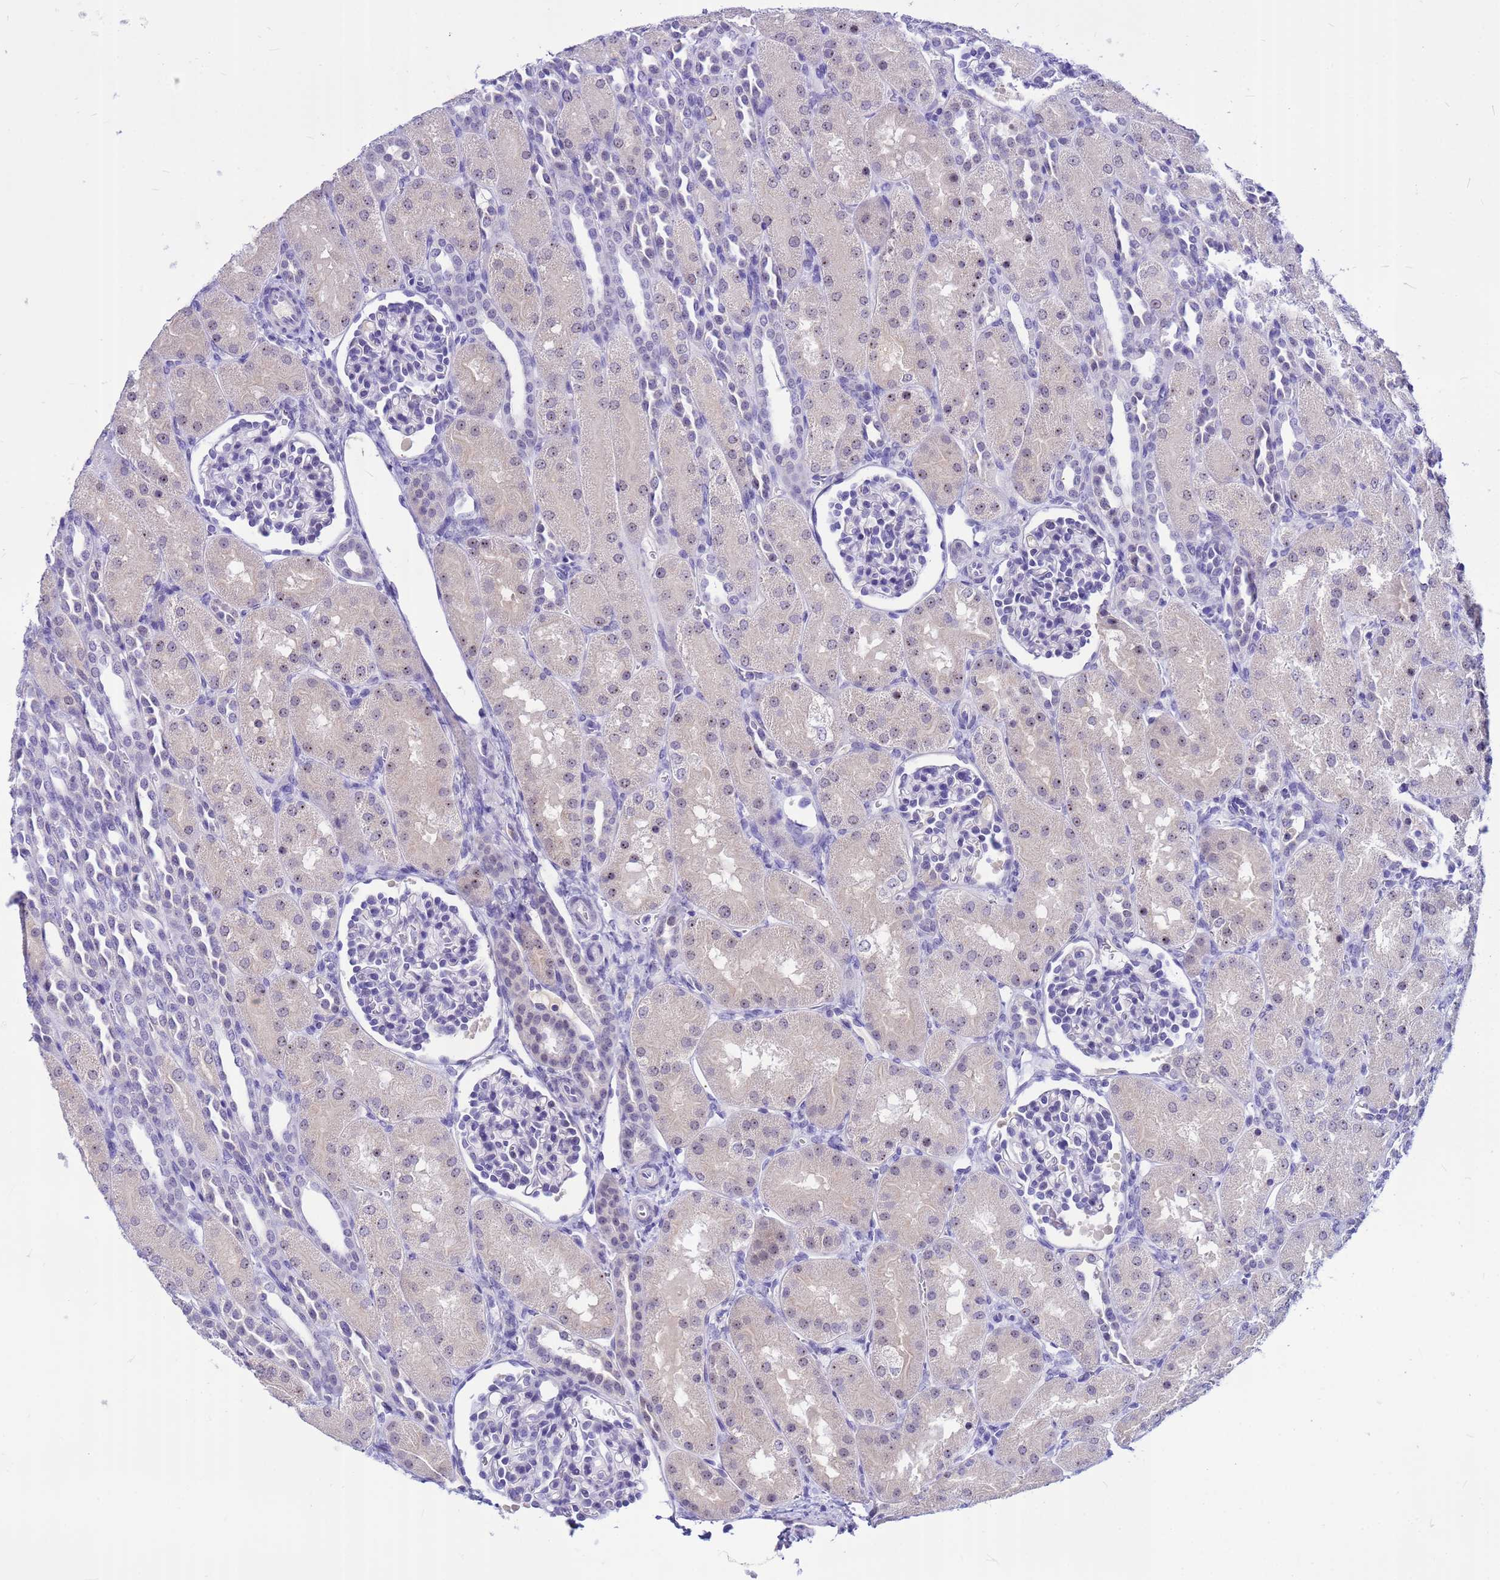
{"staining": {"intensity": "negative", "quantity": "none", "location": "none"}, "tissue": "kidney", "cell_type": "Cells in glomeruli", "image_type": "normal", "snomed": [{"axis": "morphology", "description": "Normal tissue, NOS"}, {"axis": "topography", "description": "Kidney"}], "caption": "An immunohistochemistry (IHC) image of unremarkable kidney is shown. There is no staining in cells in glomeruli of kidney.", "gene": "DMRTC2", "patient": {"sex": "male", "age": 1}}